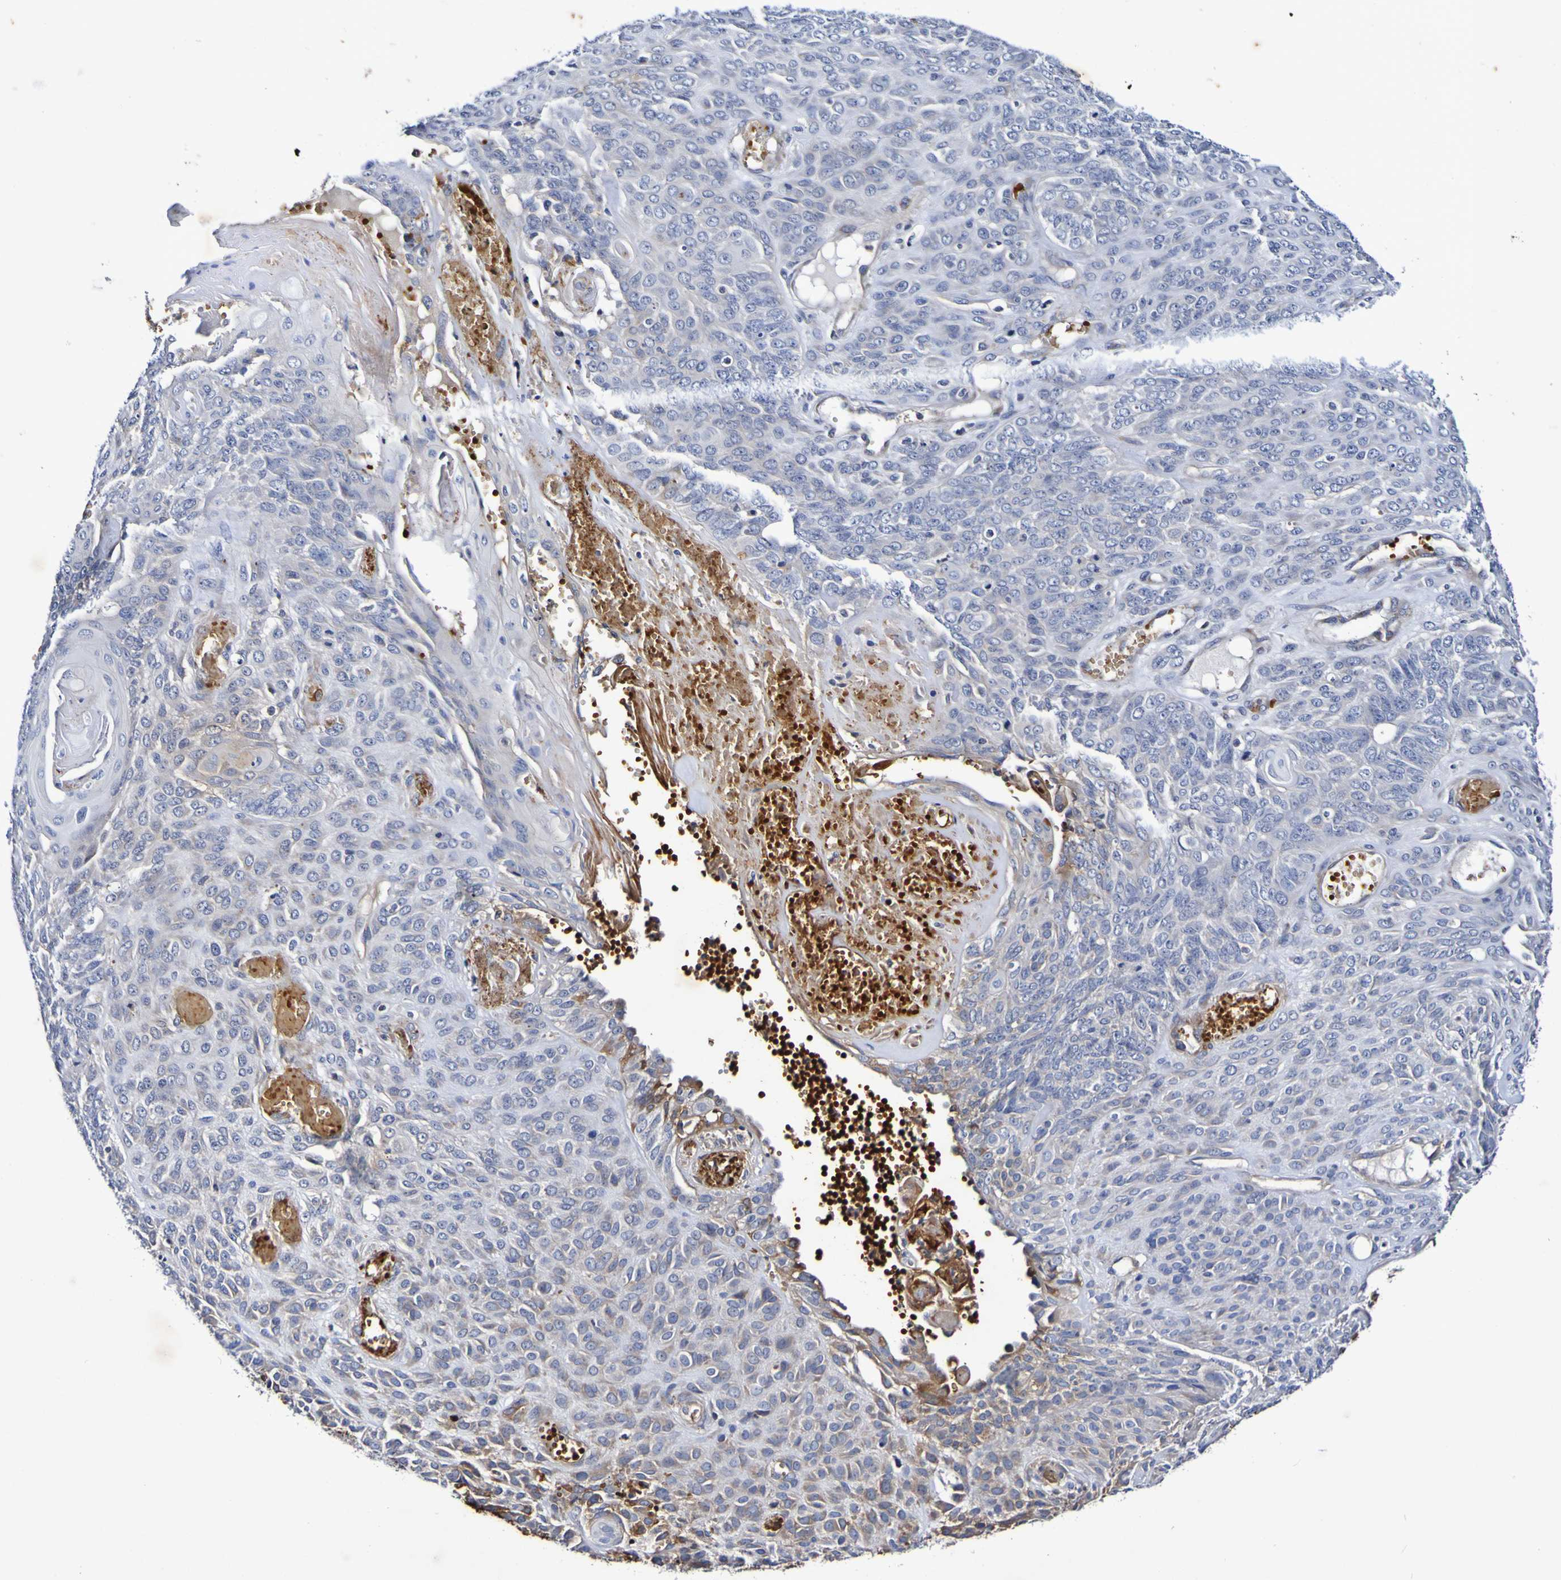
{"staining": {"intensity": "negative", "quantity": "none", "location": "none"}, "tissue": "endometrial cancer", "cell_type": "Tumor cells", "image_type": "cancer", "snomed": [{"axis": "morphology", "description": "Adenocarcinoma, NOS"}, {"axis": "topography", "description": "Endometrium"}], "caption": "The IHC micrograph has no significant positivity in tumor cells of endometrial adenocarcinoma tissue.", "gene": "WNT4", "patient": {"sex": "female", "age": 32}}